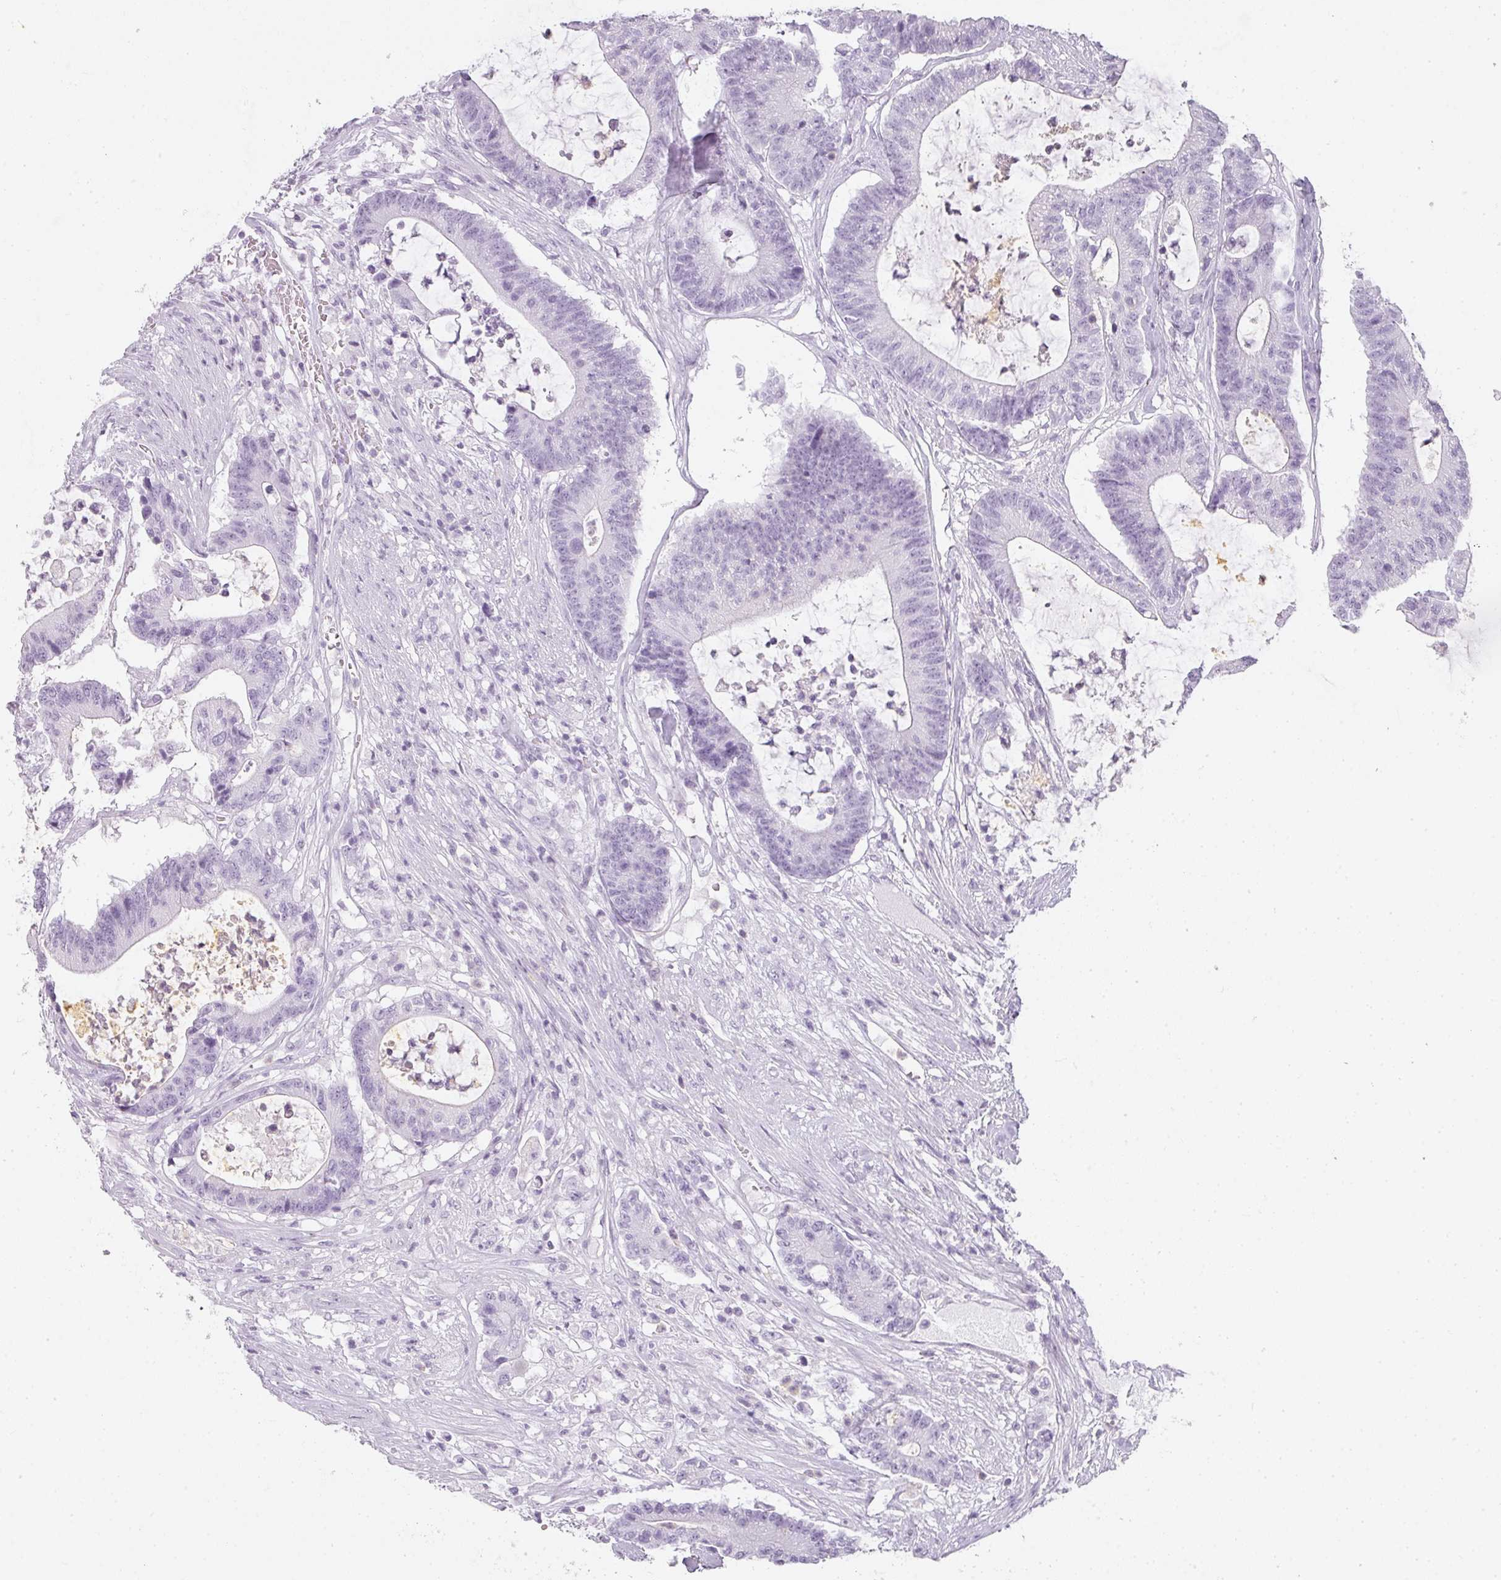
{"staining": {"intensity": "negative", "quantity": "none", "location": "none"}, "tissue": "colorectal cancer", "cell_type": "Tumor cells", "image_type": "cancer", "snomed": [{"axis": "morphology", "description": "Adenocarcinoma, NOS"}, {"axis": "topography", "description": "Colon"}], "caption": "Immunohistochemistry (IHC) of colorectal cancer (adenocarcinoma) displays no expression in tumor cells. Nuclei are stained in blue.", "gene": "TMEM42", "patient": {"sex": "female", "age": 84}}